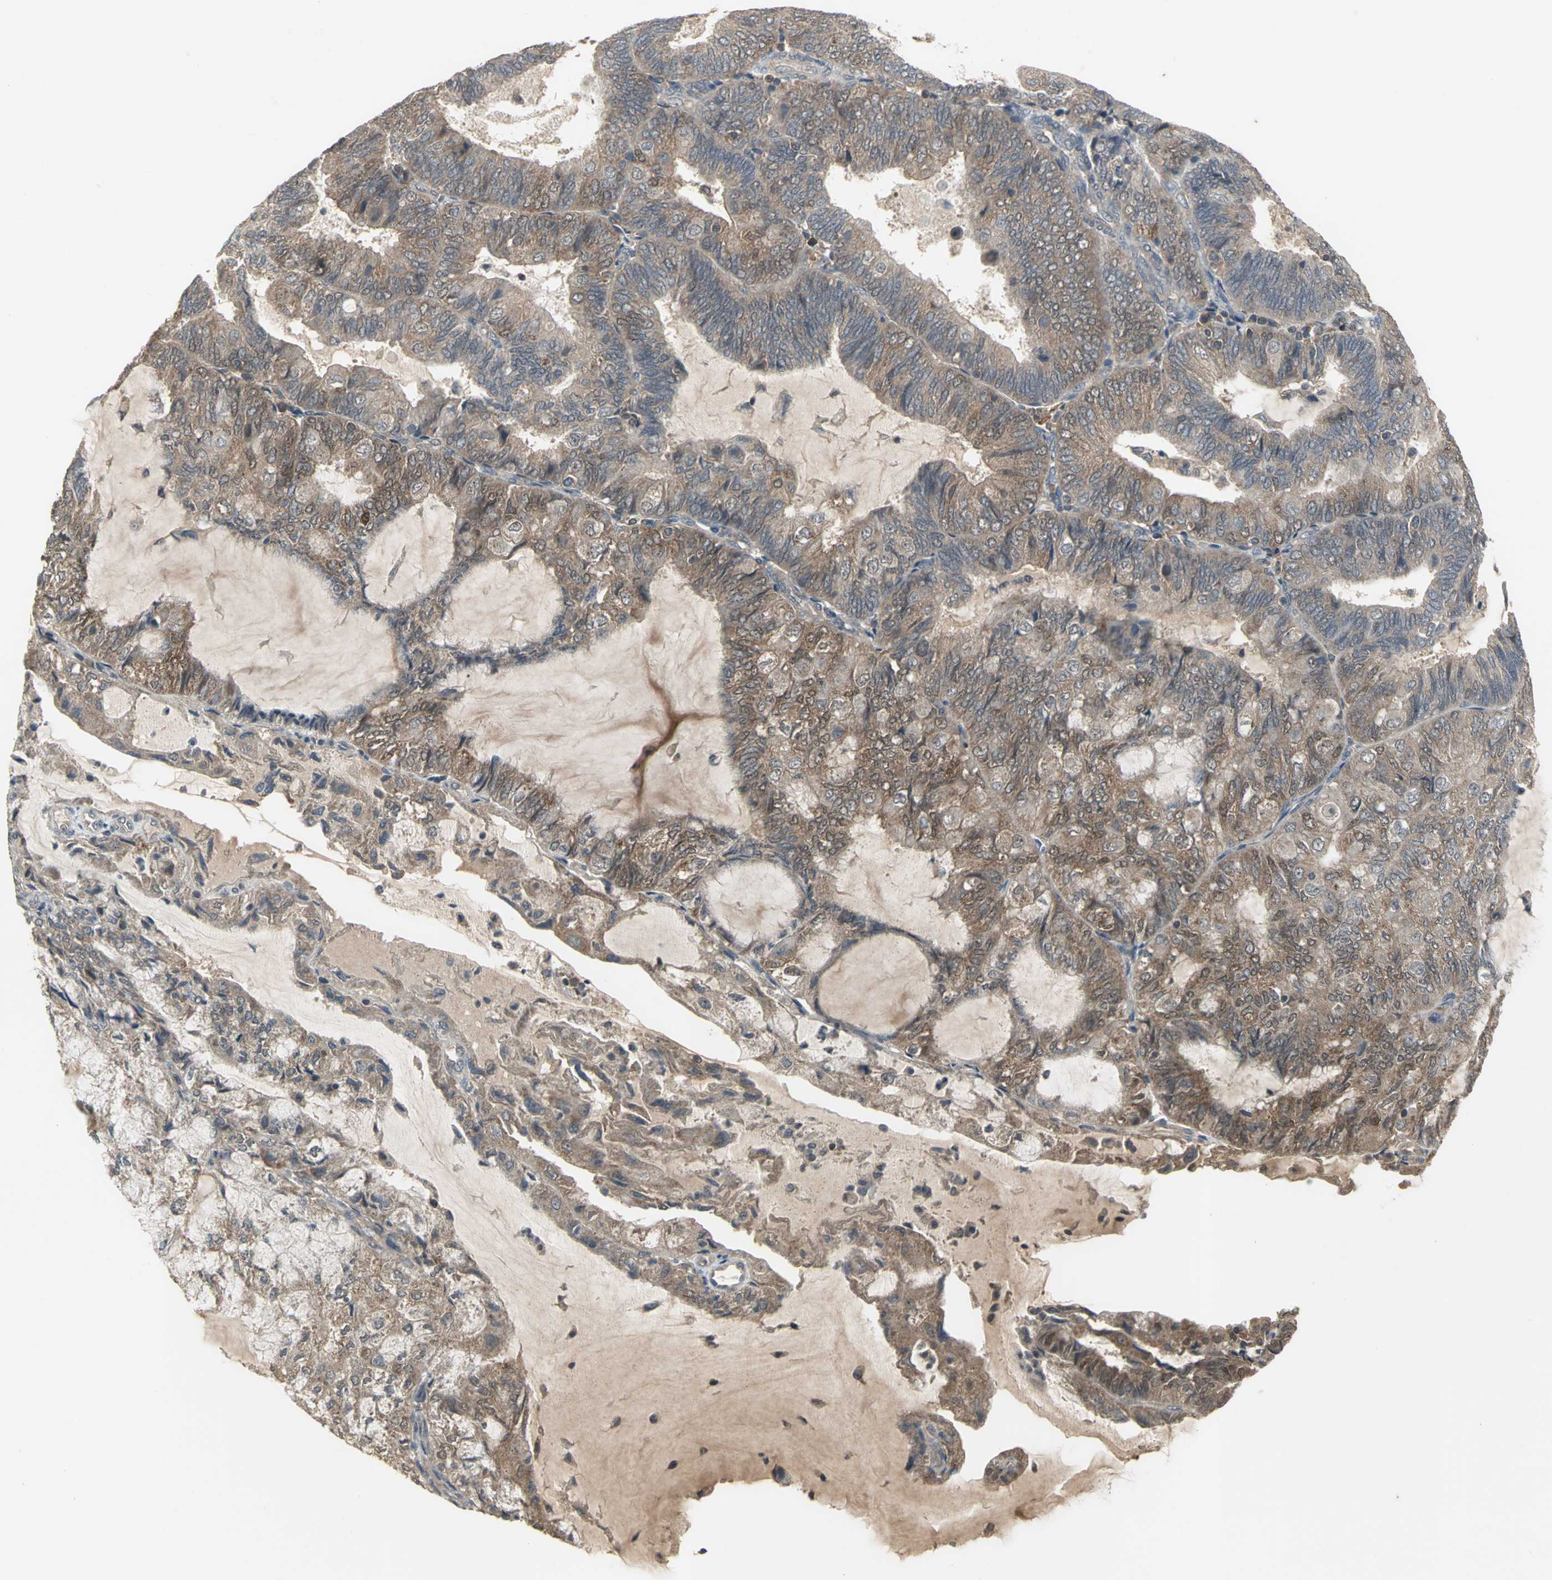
{"staining": {"intensity": "weak", "quantity": ">75%", "location": "cytoplasmic/membranous"}, "tissue": "endometrial cancer", "cell_type": "Tumor cells", "image_type": "cancer", "snomed": [{"axis": "morphology", "description": "Adenocarcinoma, NOS"}, {"axis": "topography", "description": "Endometrium"}], "caption": "IHC image of neoplastic tissue: human adenocarcinoma (endometrial) stained using IHC demonstrates low levels of weak protein expression localized specifically in the cytoplasmic/membranous of tumor cells, appearing as a cytoplasmic/membranous brown color.", "gene": "KEAP1", "patient": {"sex": "female", "age": 81}}